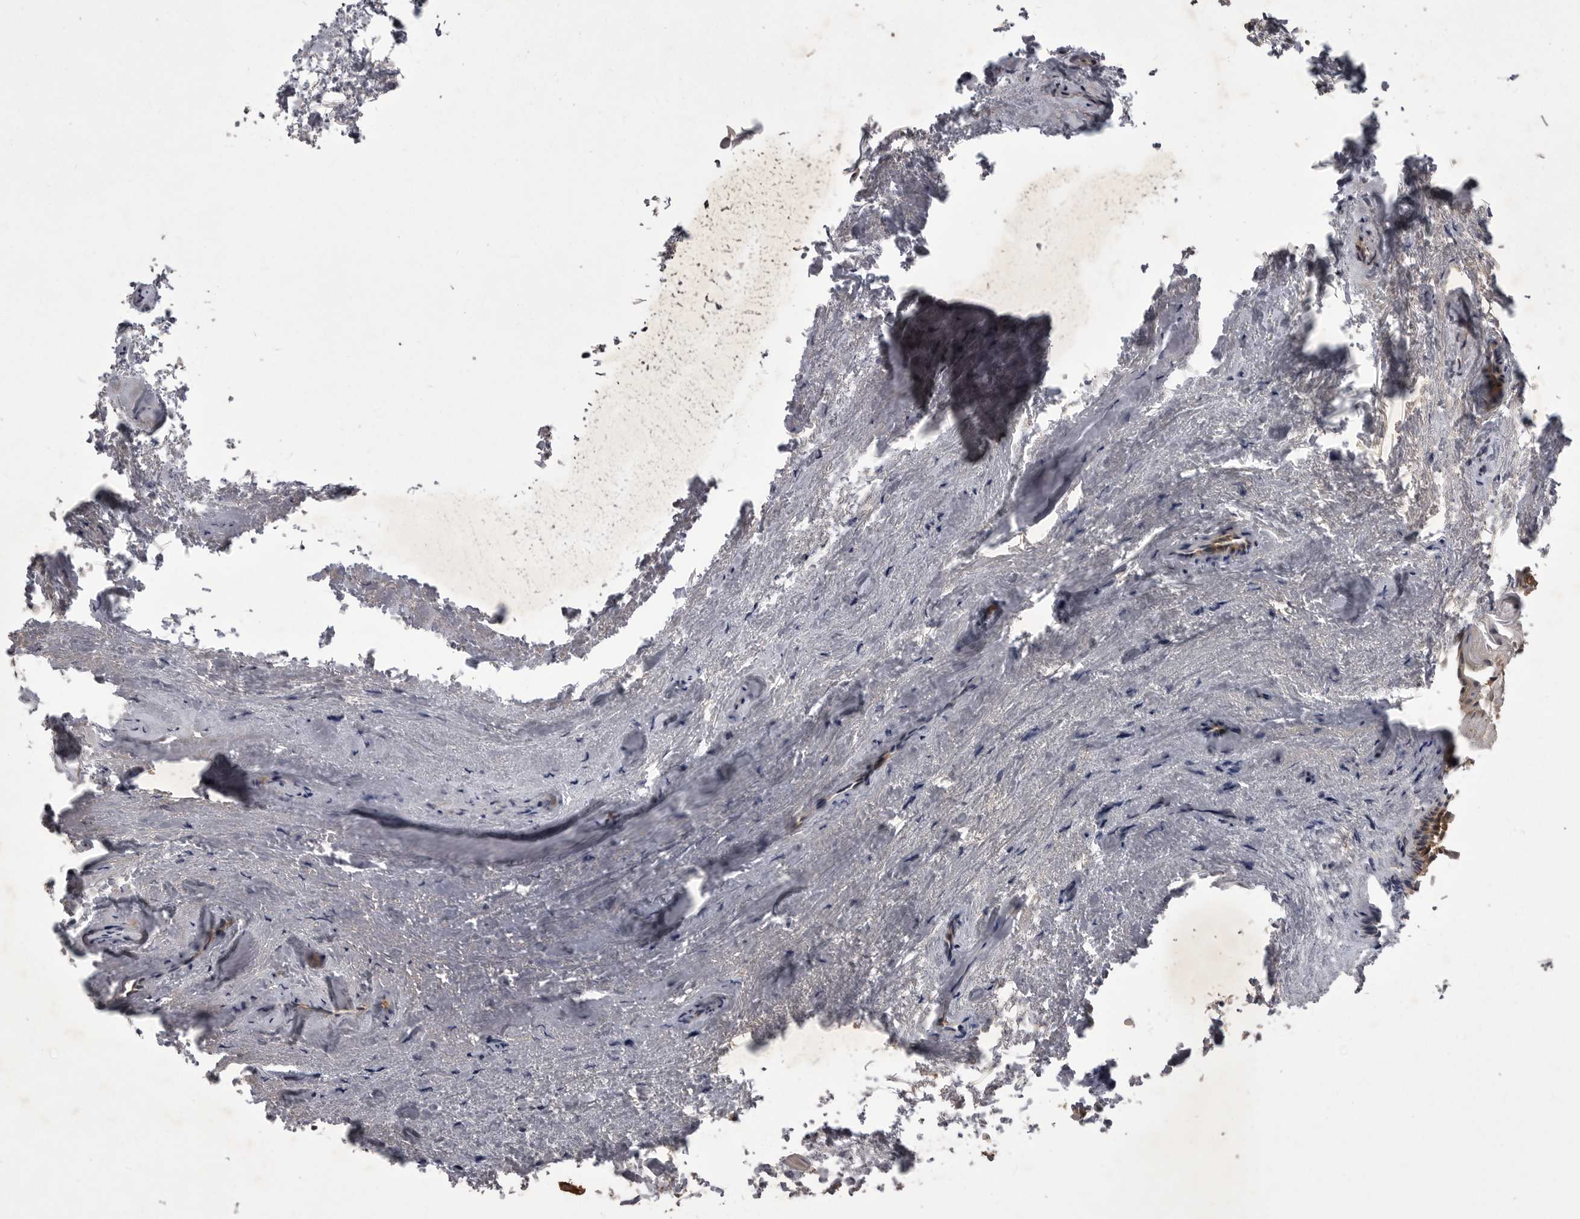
{"staining": {"intensity": "strong", "quantity": ">75%", "location": "cytoplasmic/membranous"}, "tissue": "urinary bladder", "cell_type": "Urothelial cells", "image_type": "normal", "snomed": [{"axis": "morphology", "description": "Normal tissue, NOS"}, {"axis": "topography", "description": "Urinary bladder"}], "caption": "Protein staining of unremarkable urinary bladder exhibits strong cytoplasmic/membranous expression in about >75% of urothelial cells.", "gene": "STK24", "patient": {"sex": "female", "age": 67}}